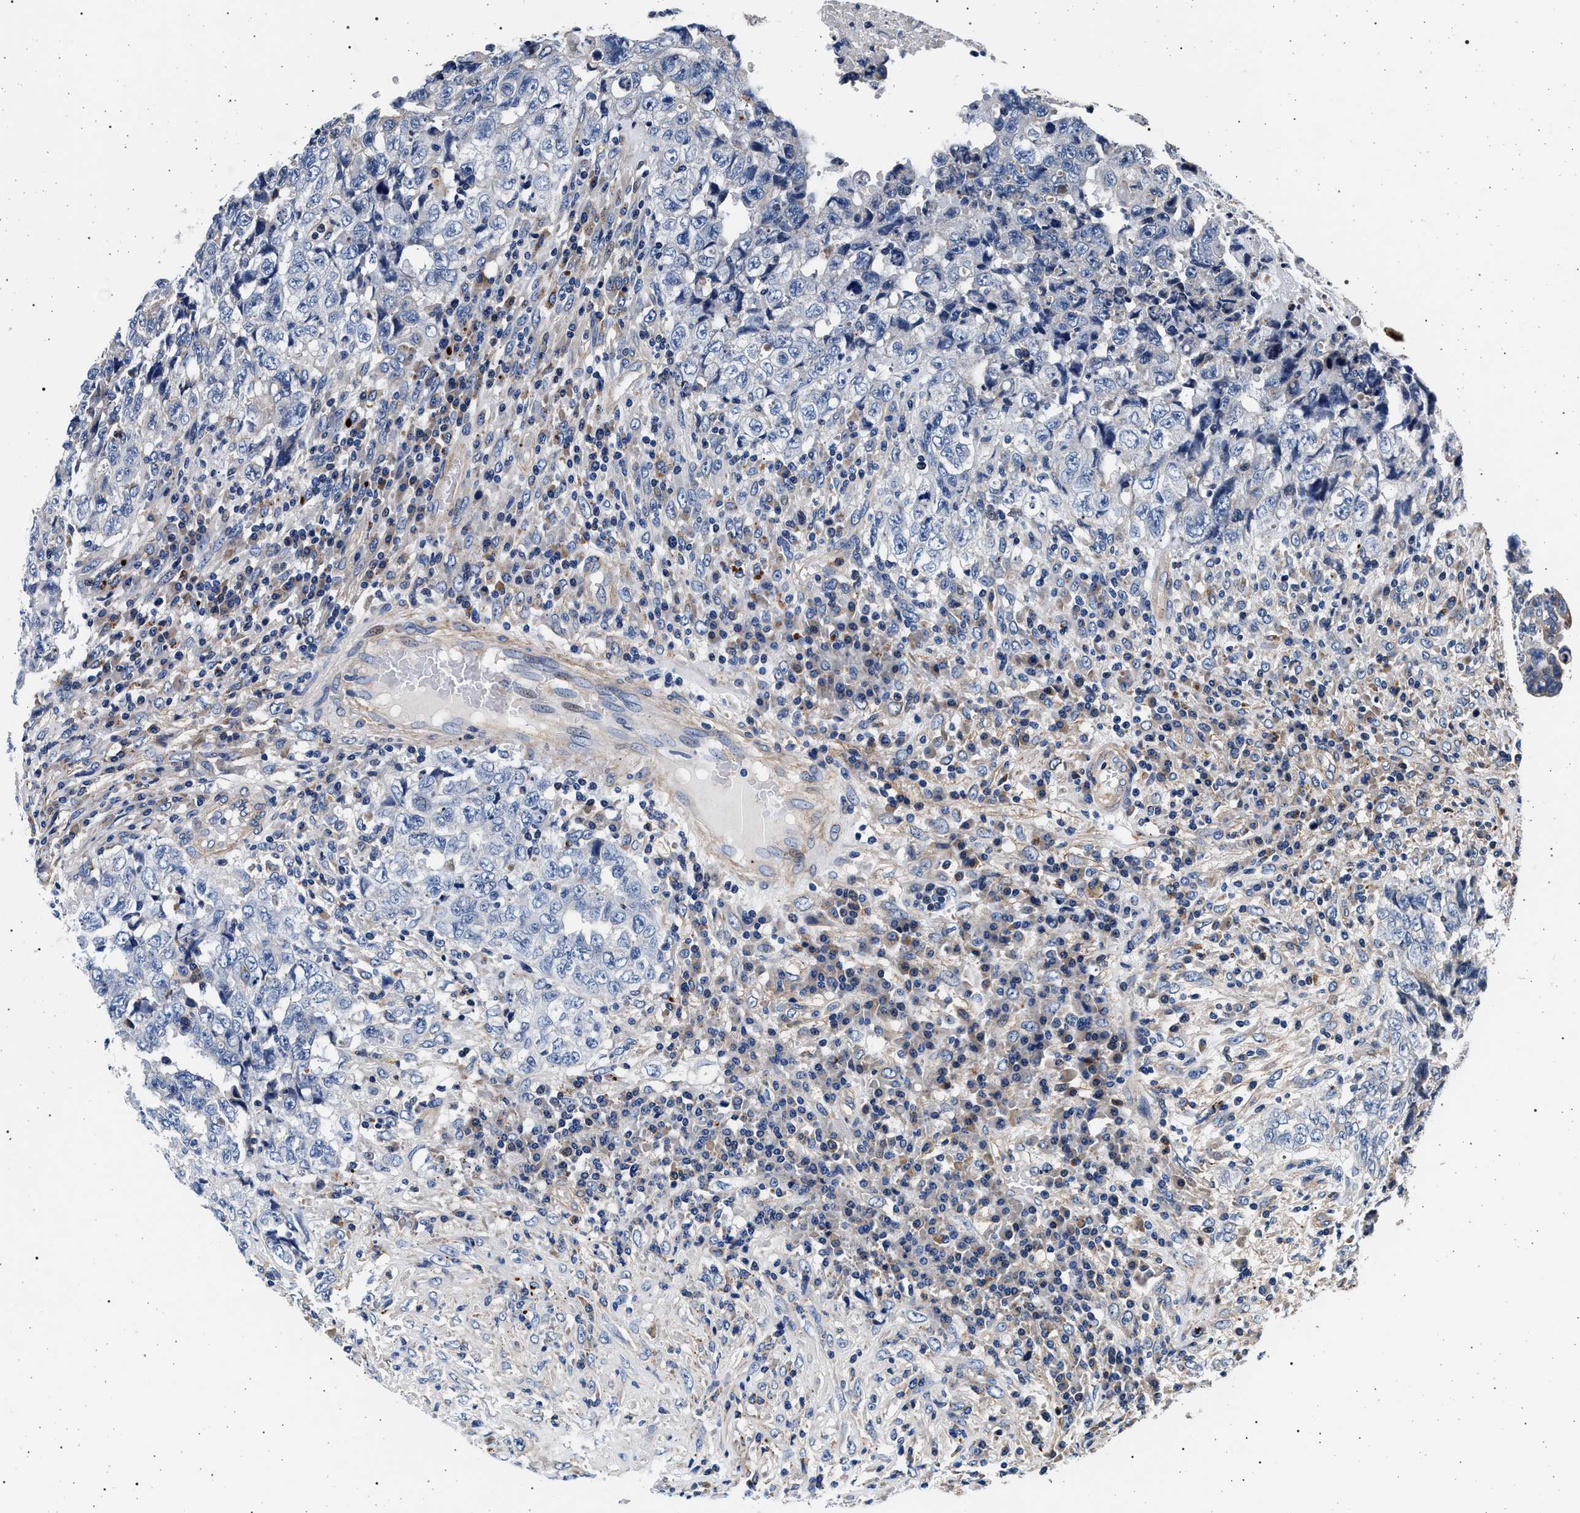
{"staining": {"intensity": "negative", "quantity": "none", "location": "none"}, "tissue": "testis cancer", "cell_type": "Tumor cells", "image_type": "cancer", "snomed": [{"axis": "morphology", "description": "Necrosis, NOS"}, {"axis": "morphology", "description": "Carcinoma, Embryonal, NOS"}, {"axis": "topography", "description": "Testis"}], "caption": "This is a photomicrograph of immunohistochemistry staining of testis cancer (embryonal carcinoma), which shows no positivity in tumor cells. Nuclei are stained in blue.", "gene": "KCNK6", "patient": {"sex": "male", "age": 19}}